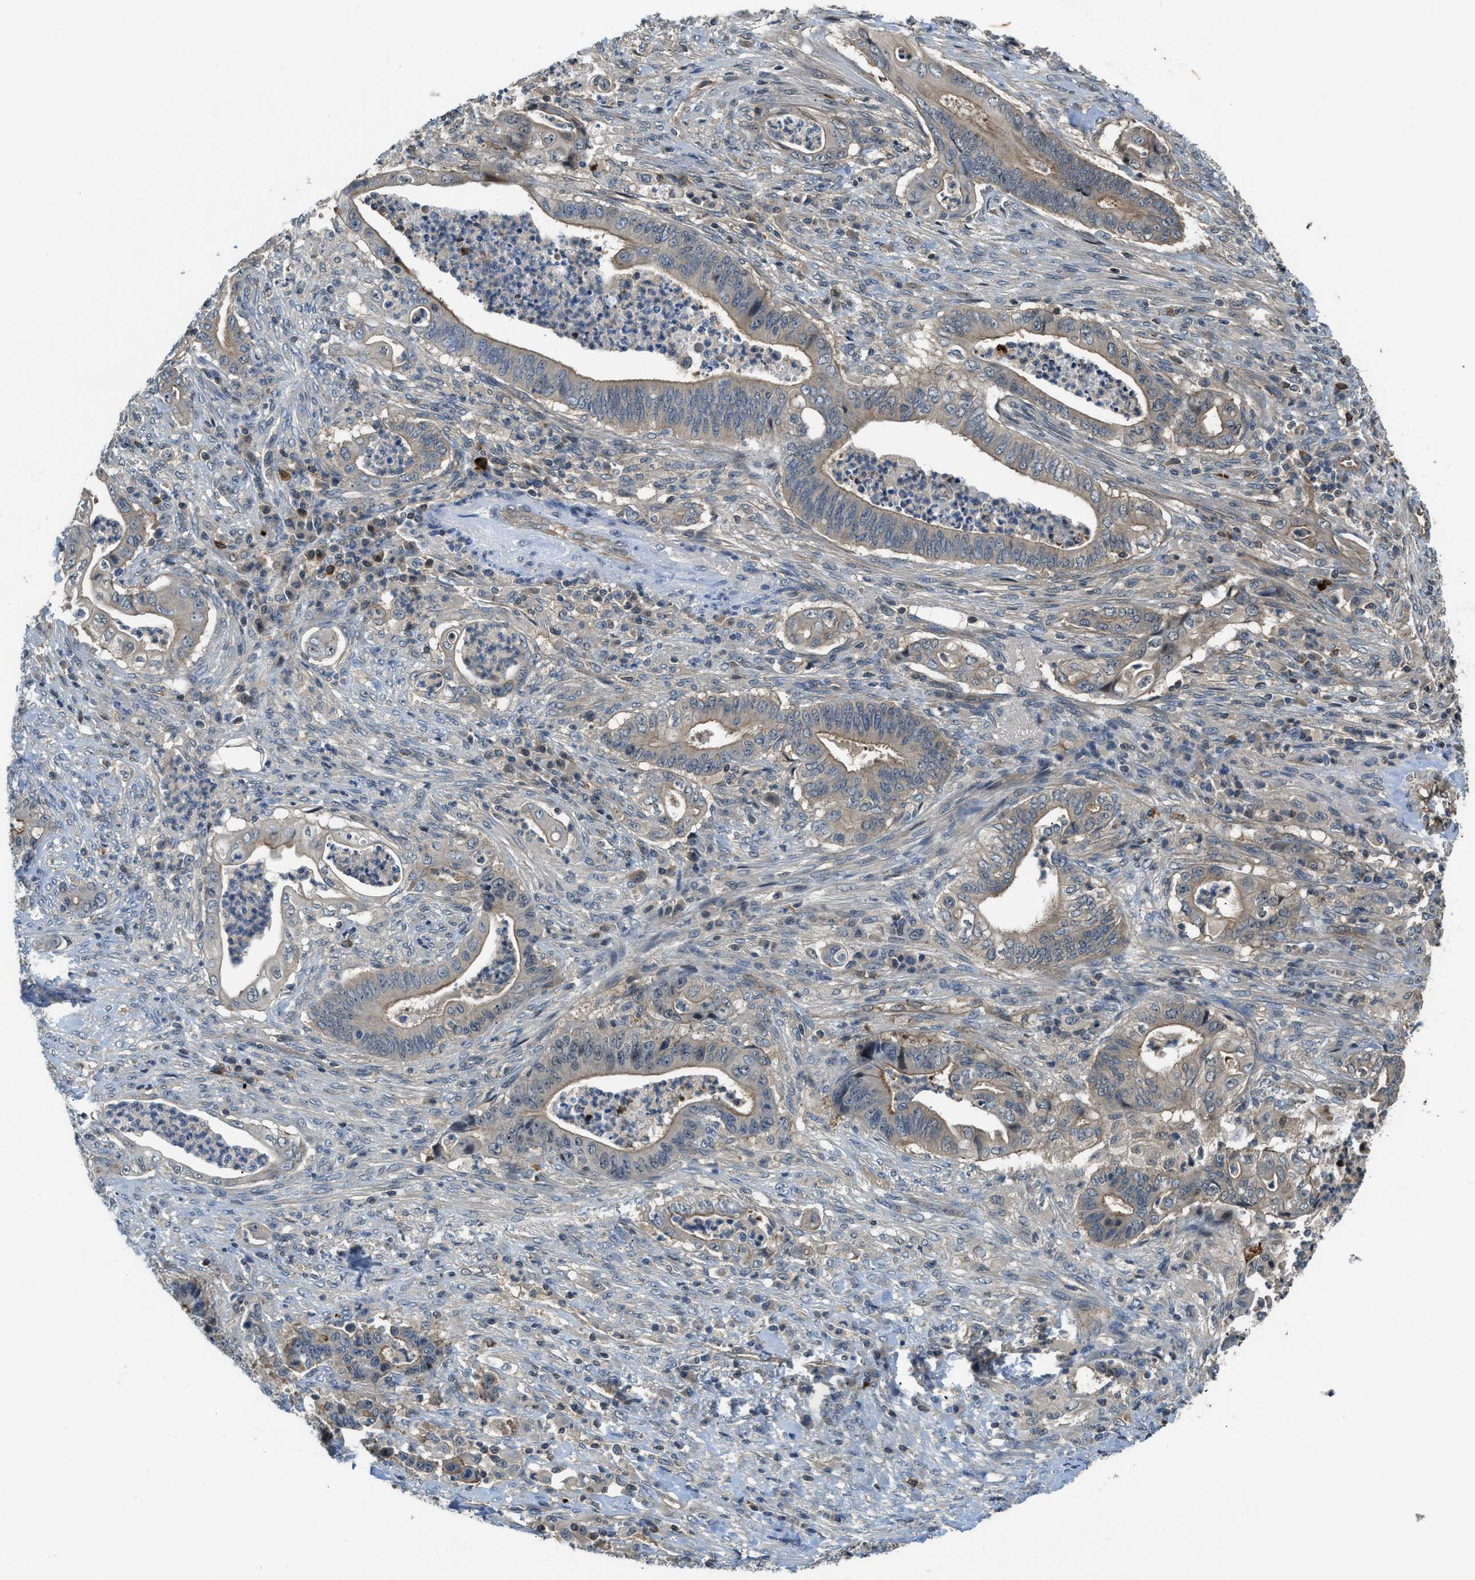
{"staining": {"intensity": "weak", "quantity": ">75%", "location": "cytoplasmic/membranous"}, "tissue": "stomach cancer", "cell_type": "Tumor cells", "image_type": "cancer", "snomed": [{"axis": "morphology", "description": "Adenocarcinoma, NOS"}, {"axis": "topography", "description": "Stomach"}], "caption": "A high-resolution histopathology image shows immunohistochemistry staining of stomach cancer, which exhibits weak cytoplasmic/membranous staining in approximately >75% of tumor cells. The staining was performed using DAB (3,3'-diaminobenzidine), with brown indicating positive protein expression. Nuclei are stained blue with hematoxylin.", "gene": "CBLB", "patient": {"sex": "female", "age": 73}}